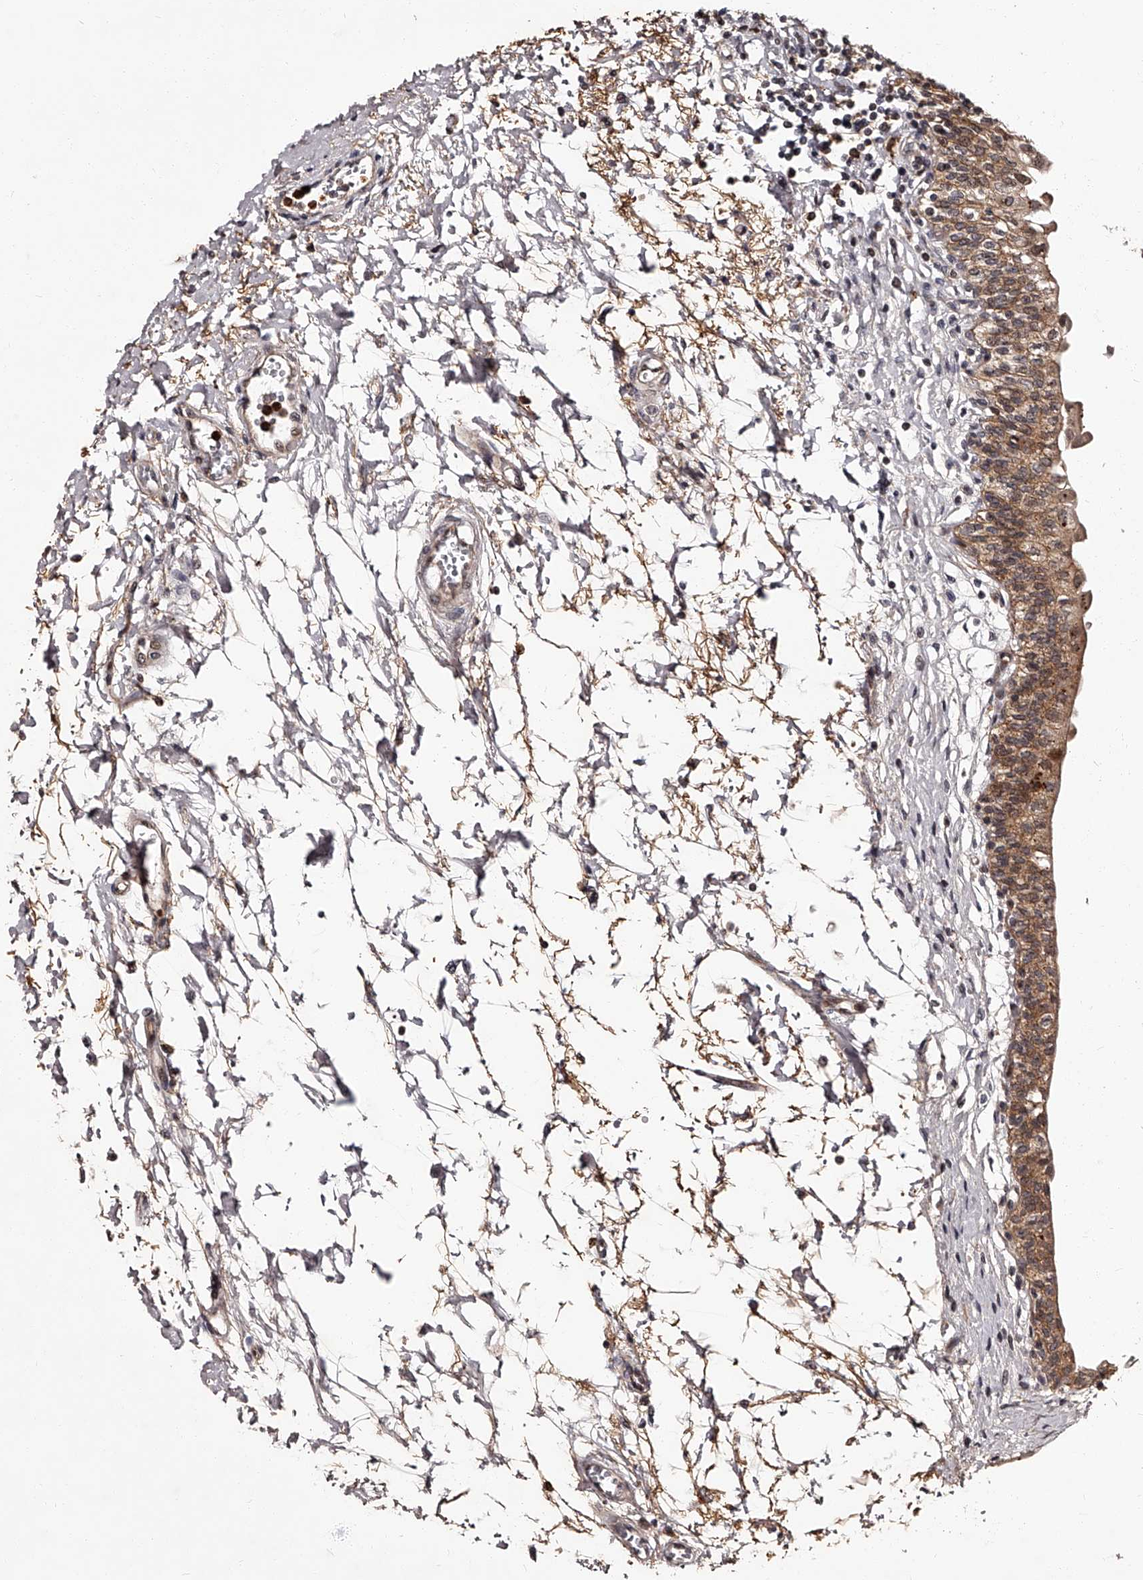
{"staining": {"intensity": "strong", "quantity": ">75%", "location": "cytoplasmic/membranous,nuclear"}, "tissue": "urinary bladder", "cell_type": "Urothelial cells", "image_type": "normal", "snomed": [{"axis": "morphology", "description": "Normal tissue, NOS"}, {"axis": "topography", "description": "Urinary bladder"}], "caption": "Immunohistochemistry (IHC) of benign human urinary bladder reveals high levels of strong cytoplasmic/membranous,nuclear positivity in about >75% of urothelial cells.", "gene": "RSC1A1", "patient": {"sex": "male", "age": 55}}